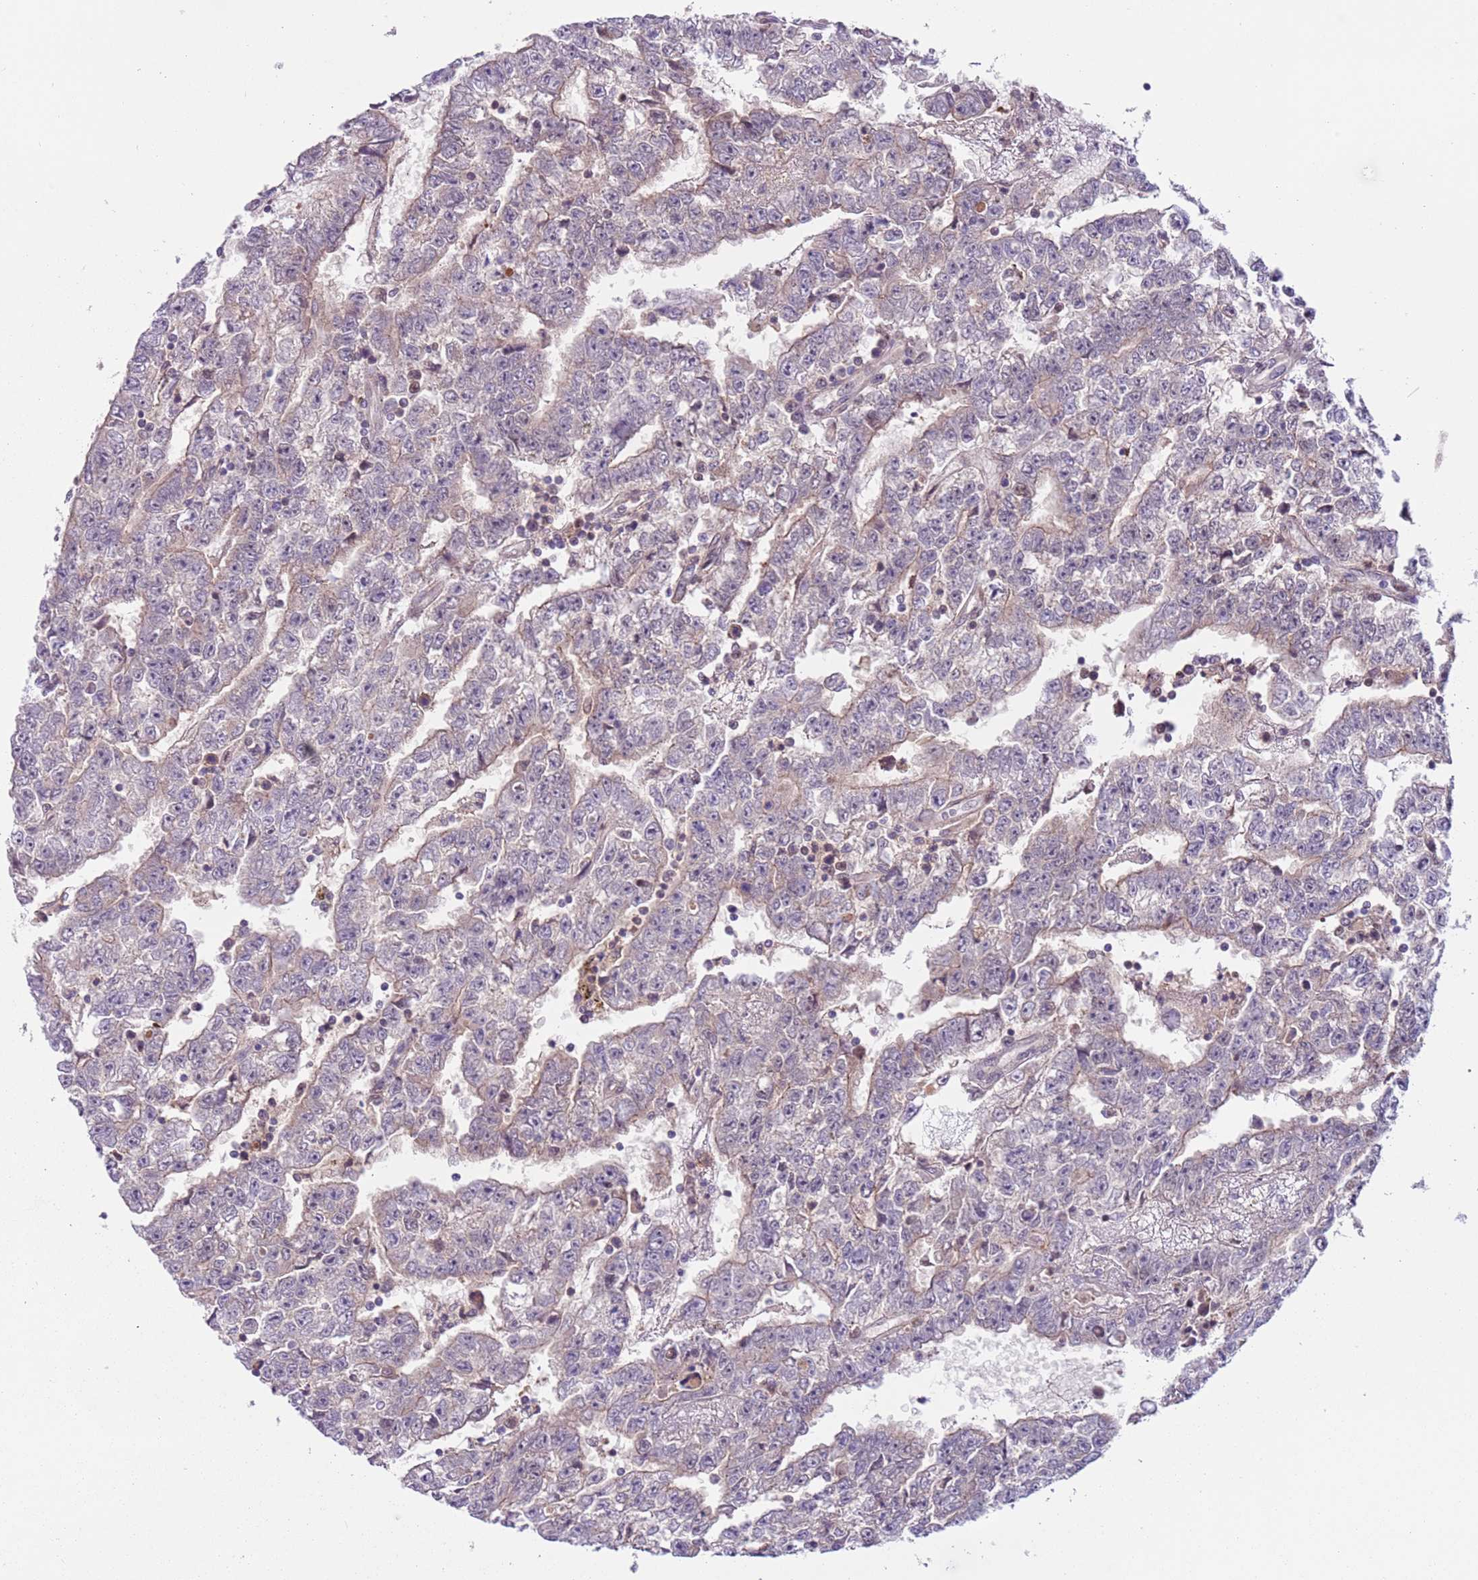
{"staining": {"intensity": "moderate", "quantity": "25%-75%", "location": "cytoplasmic/membranous,nuclear"}, "tissue": "testis cancer", "cell_type": "Tumor cells", "image_type": "cancer", "snomed": [{"axis": "morphology", "description": "Carcinoma, Embryonal, NOS"}, {"axis": "topography", "description": "Testis"}], "caption": "Protein expression analysis of human testis cancer reveals moderate cytoplasmic/membranous and nuclear staining in about 25%-75% of tumor cells.", "gene": "RMND5B", "patient": {"sex": "male", "age": 25}}